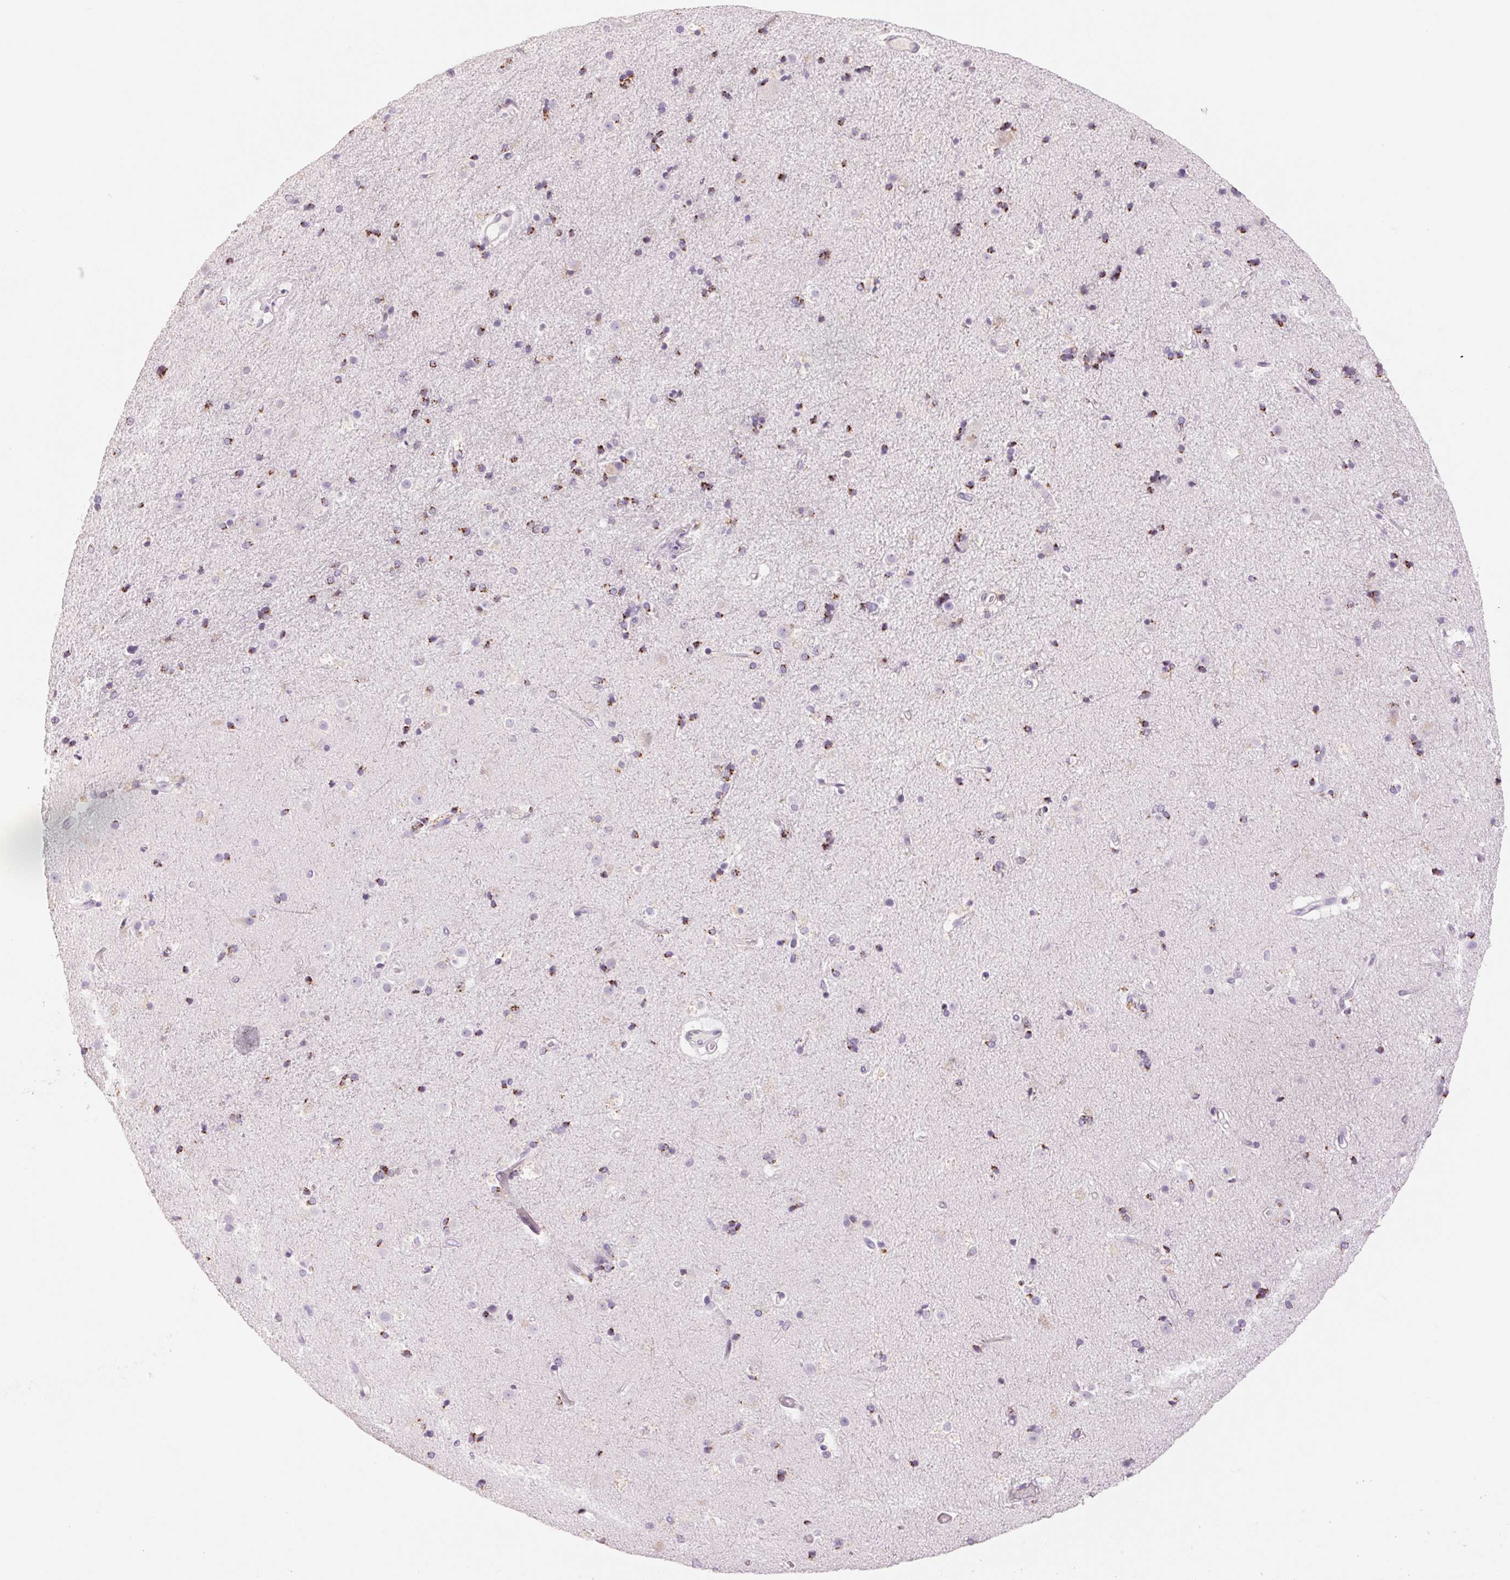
{"staining": {"intensity": "strong", "quantity": "25%-75%", "location": "cytoplasmic/membranous"}, "tissue": "caudate", "cell_type": "Glial cells", "image_type": "normal", "snomed": [{"axis": "morphology", "description": "Normal tissue, NOS"}, {"axis": "topography", "description": "Lateral ventricle wall"}], "caption": "A histopathology image of caudate stained for a protein exhibits strong cytoplasmic/membranous brown staining in glial cells. (DAB (3,3'-diaminobenzidine) = brown stain, brightfield microscopy at high magnification).", "gene": "GALNT7", "patient": {"sex": "female", "age": 71}}